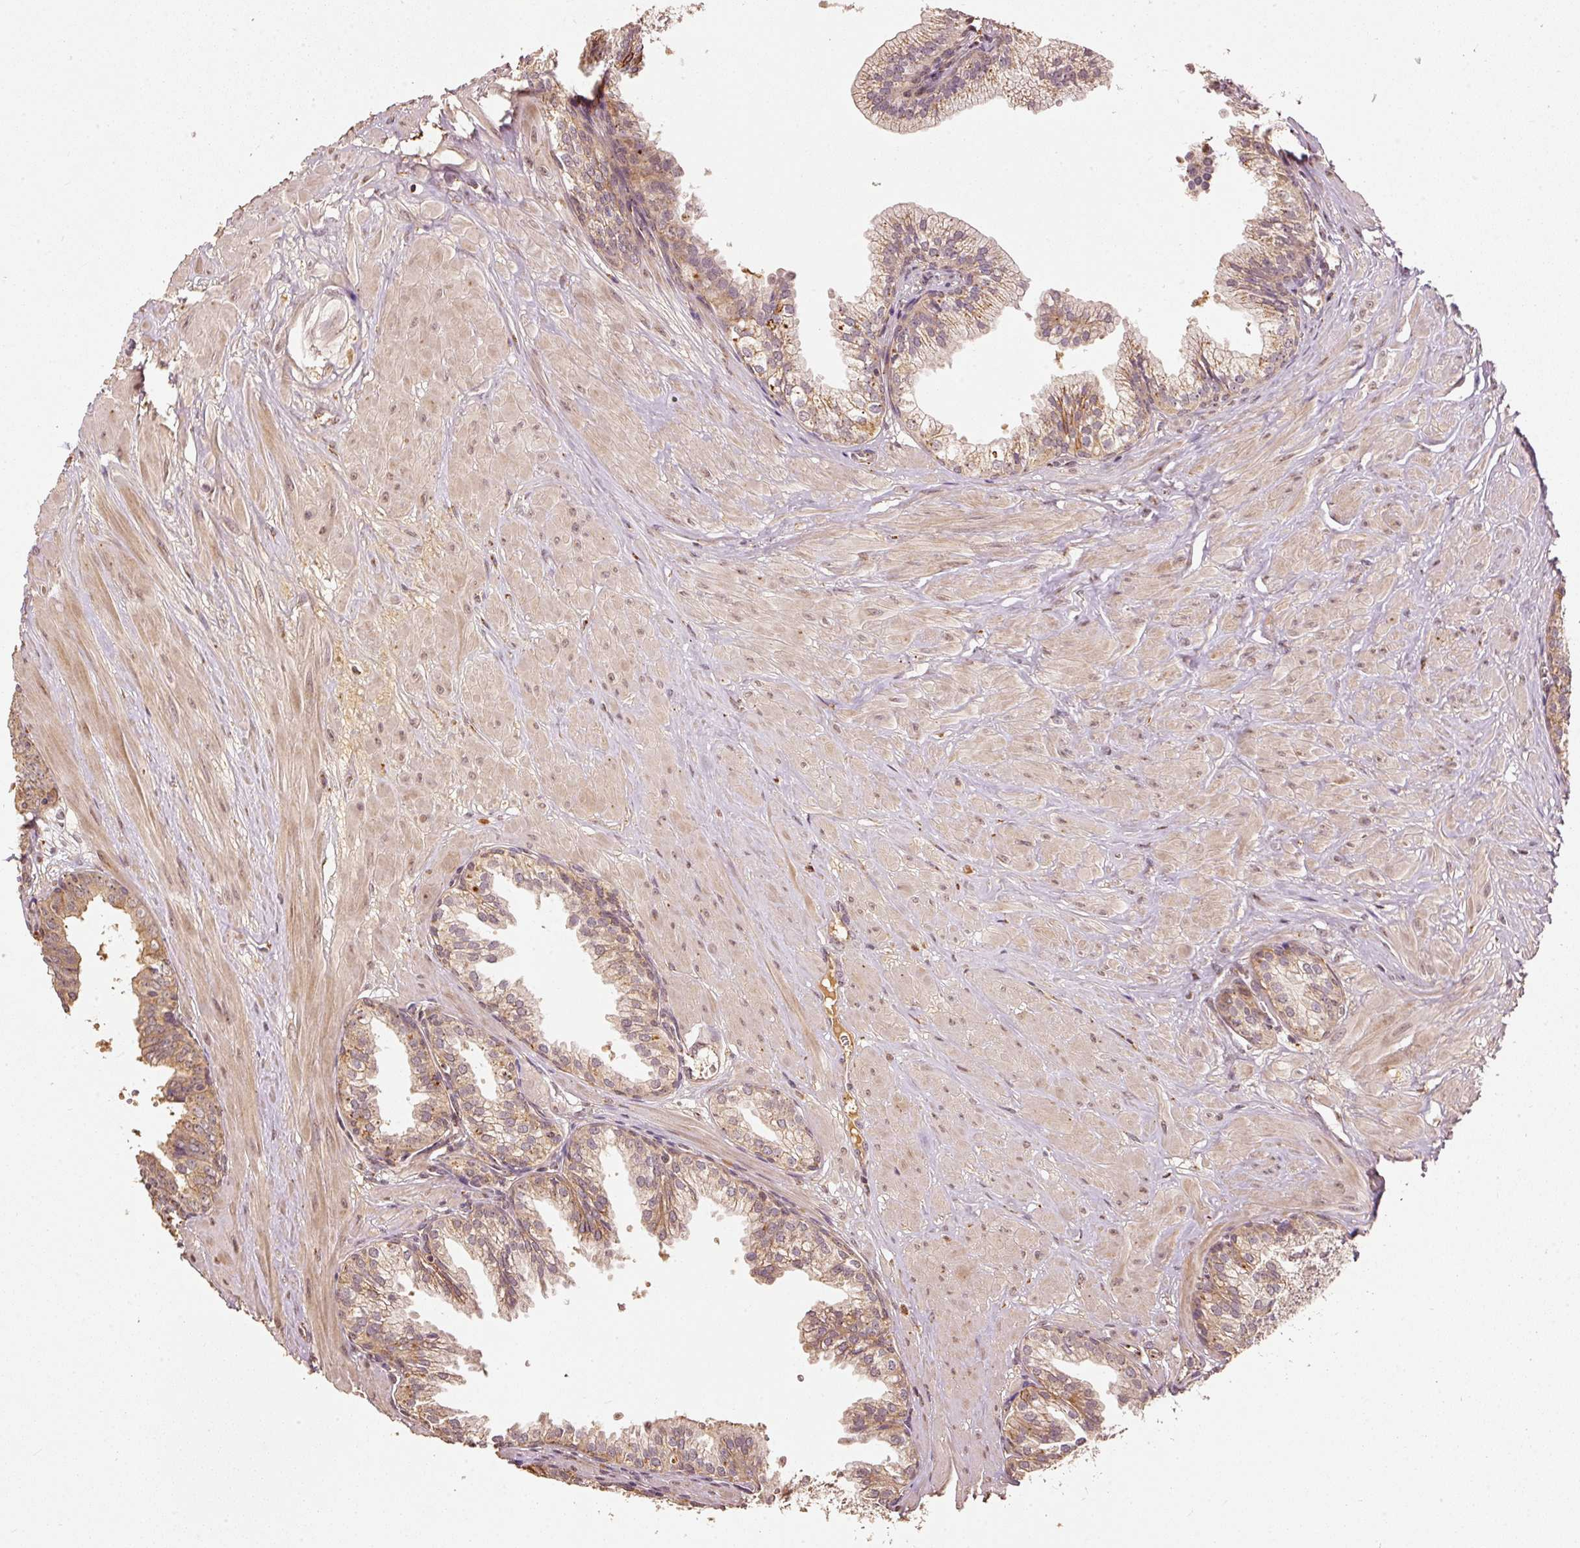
{"staining": {"intensity": "moderate", "quantity": ">75%", "location": "cytoplasmic/membranous"}, "tissue": "prostate", "cell_type": "Glandular cells", "image_type": "normal", "snomed": [{"axis": "morphology", "description": "Normal tissue, NOS"}, {"axis": "topography", "description": "Prostate"}, {"axis": "topography", "description": "Peripheral nerve tissue"}], "caption": "Approximately >75% of glandular cells in benign prostate exhibit moderate cytoplasmic/membranous protein expression as visualized by brown immunohistochemical staining.", "gene": "FUT8", "patient": {"sex": "male", "age": 55}}